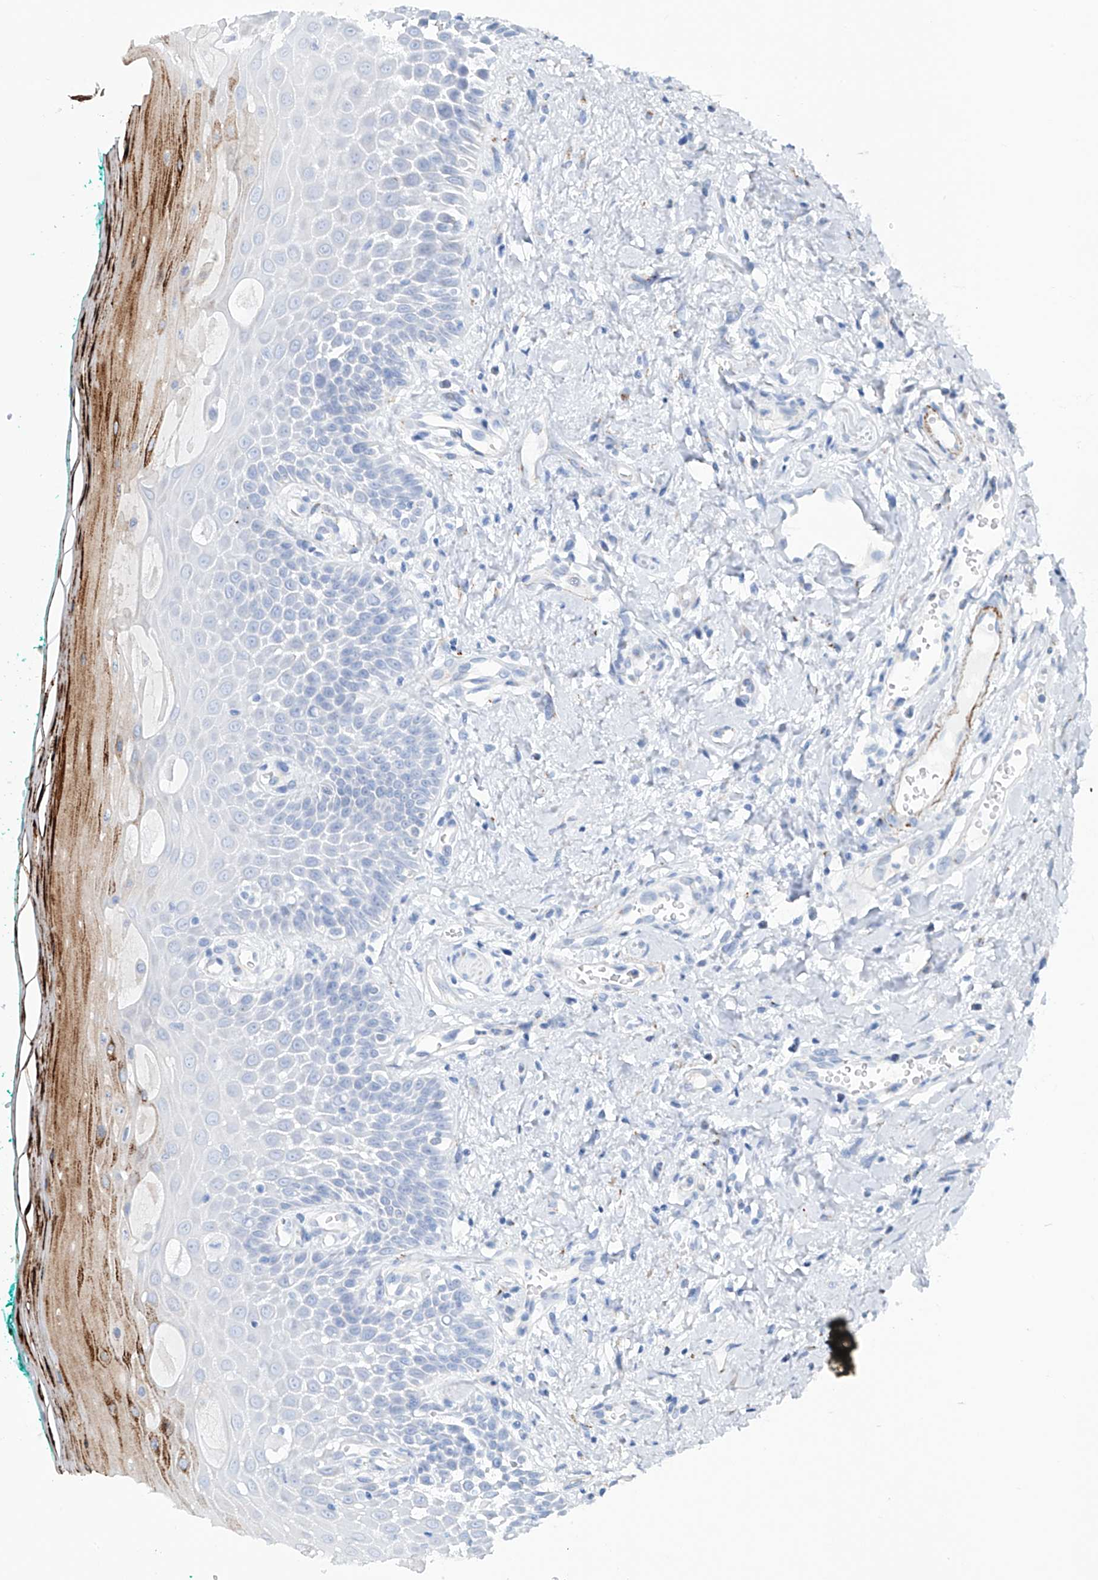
{"staining": {"intensity": "strong", "quantity": "<25%", "location": "cytoplasmic/membranous"}, "tissue": "oral mucosa", "cell_type": "Squamous epithelial cells", "image_type": "normal", "snomed": [{"axis": "morphology", "description": "Normal tissue, NOS"}, {"axis": "topography", "description": "Oral tissue"}], "caption": "DAB (3,3'-diaminobenzidine) immunohistochemical staining of benign oral mucosa displays strong cytoplasmic/membranous protein staining in approximately <25% of squamous epithelial cells.", "gene": "CDH5", "patient": {"sex": "female", "age": 70}}